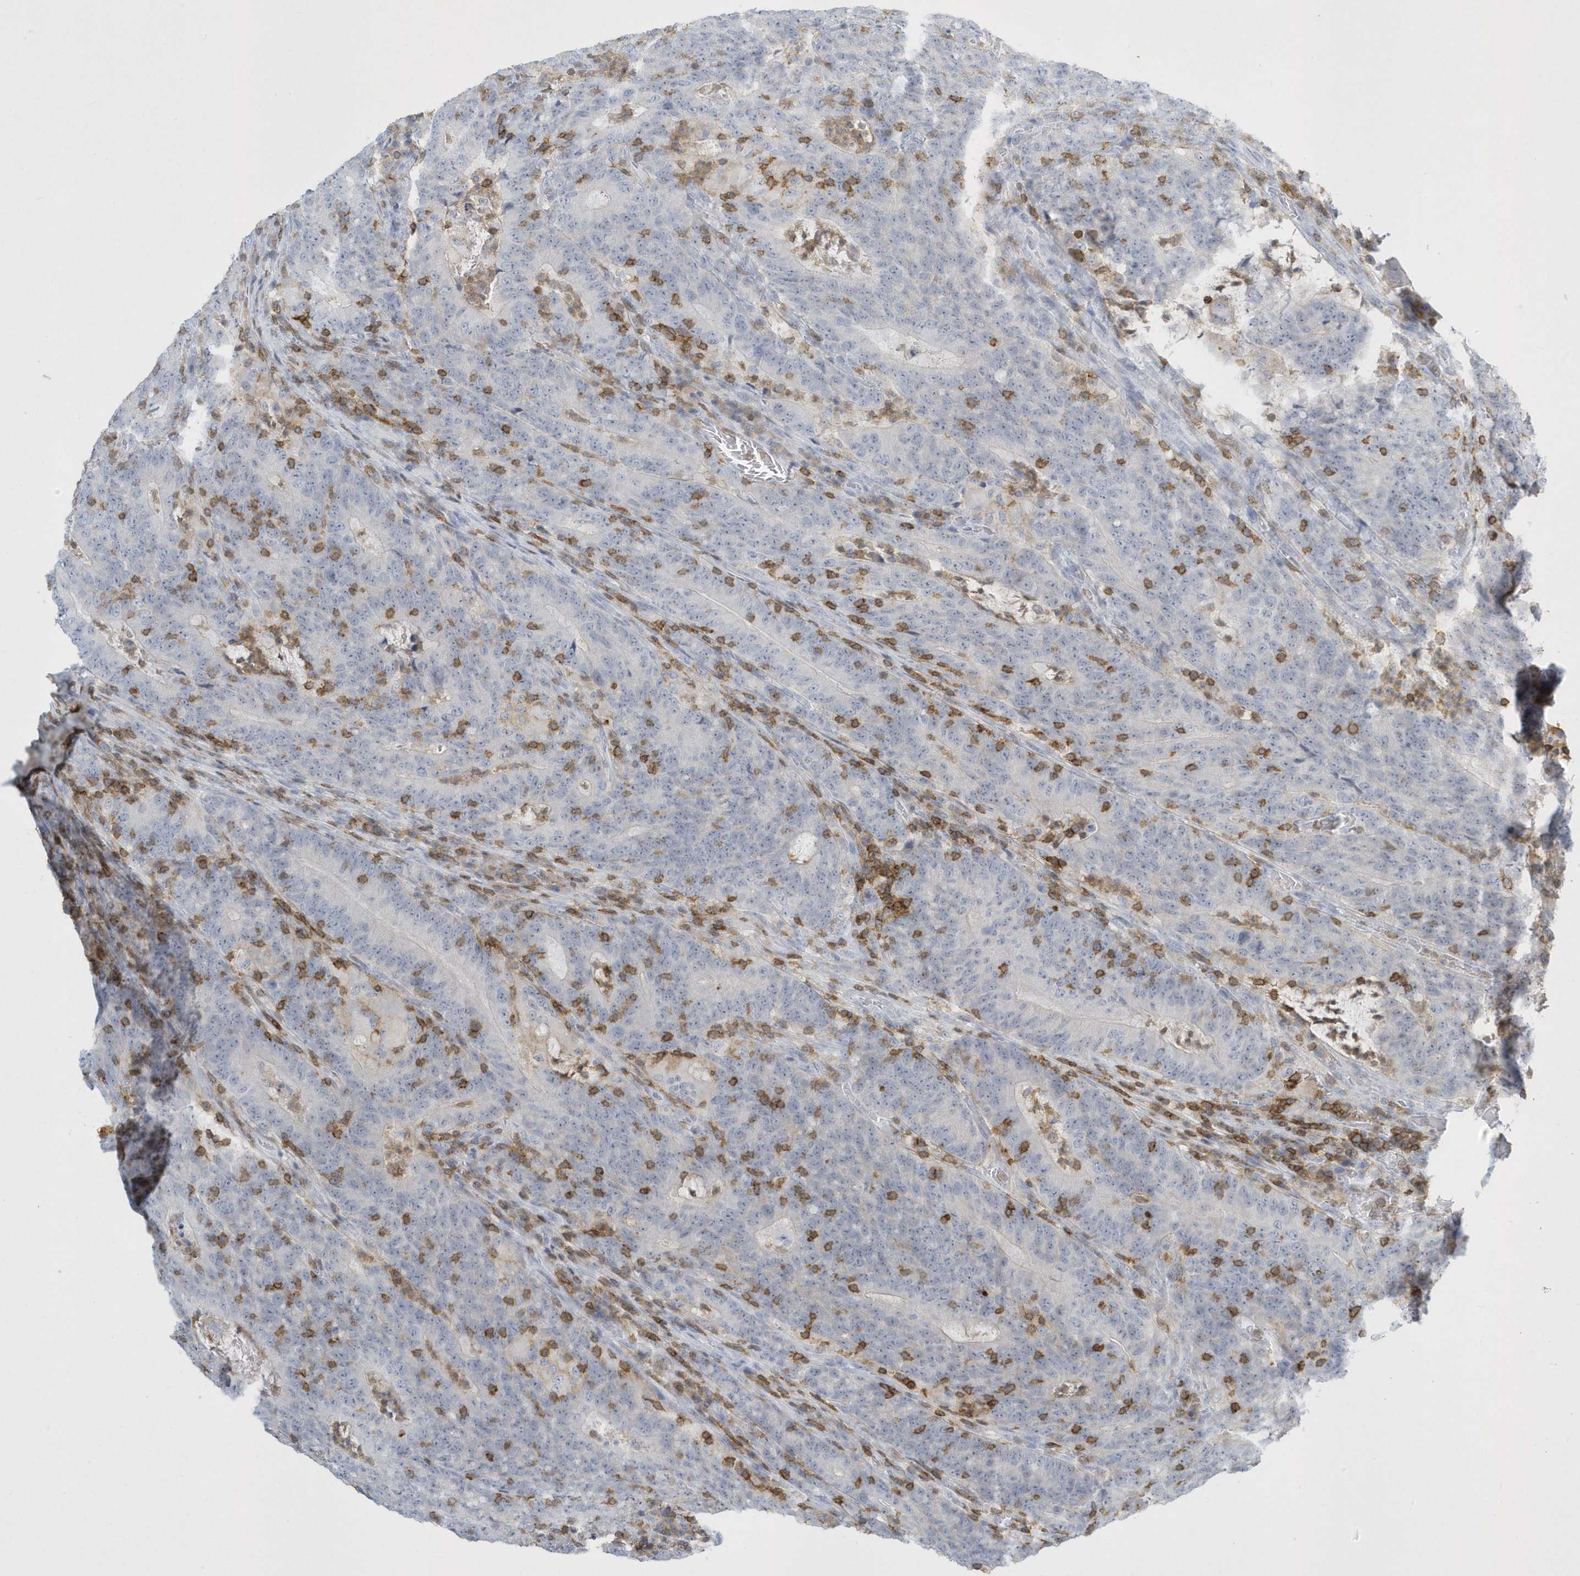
{"staining": {"intensity": "negative", "quantity": "none", "location": "none"}, "tissue": "colorectal cancer", "cell_type": "Tumor cells", "image_type": "cancer", "snomed": [{"axis": "morphology", "description": "Normal tissue, NOS"}, {"axis": "morphology", "description": "Adenocarcinoma, NOS"}, {"axis": "topography", "description": "Colon"}], "caption": "There is no significant positivity in tumor cells of colorectal cancer.", "gene": "PSD4", "patient": {"sex": "female", "age": 75}}